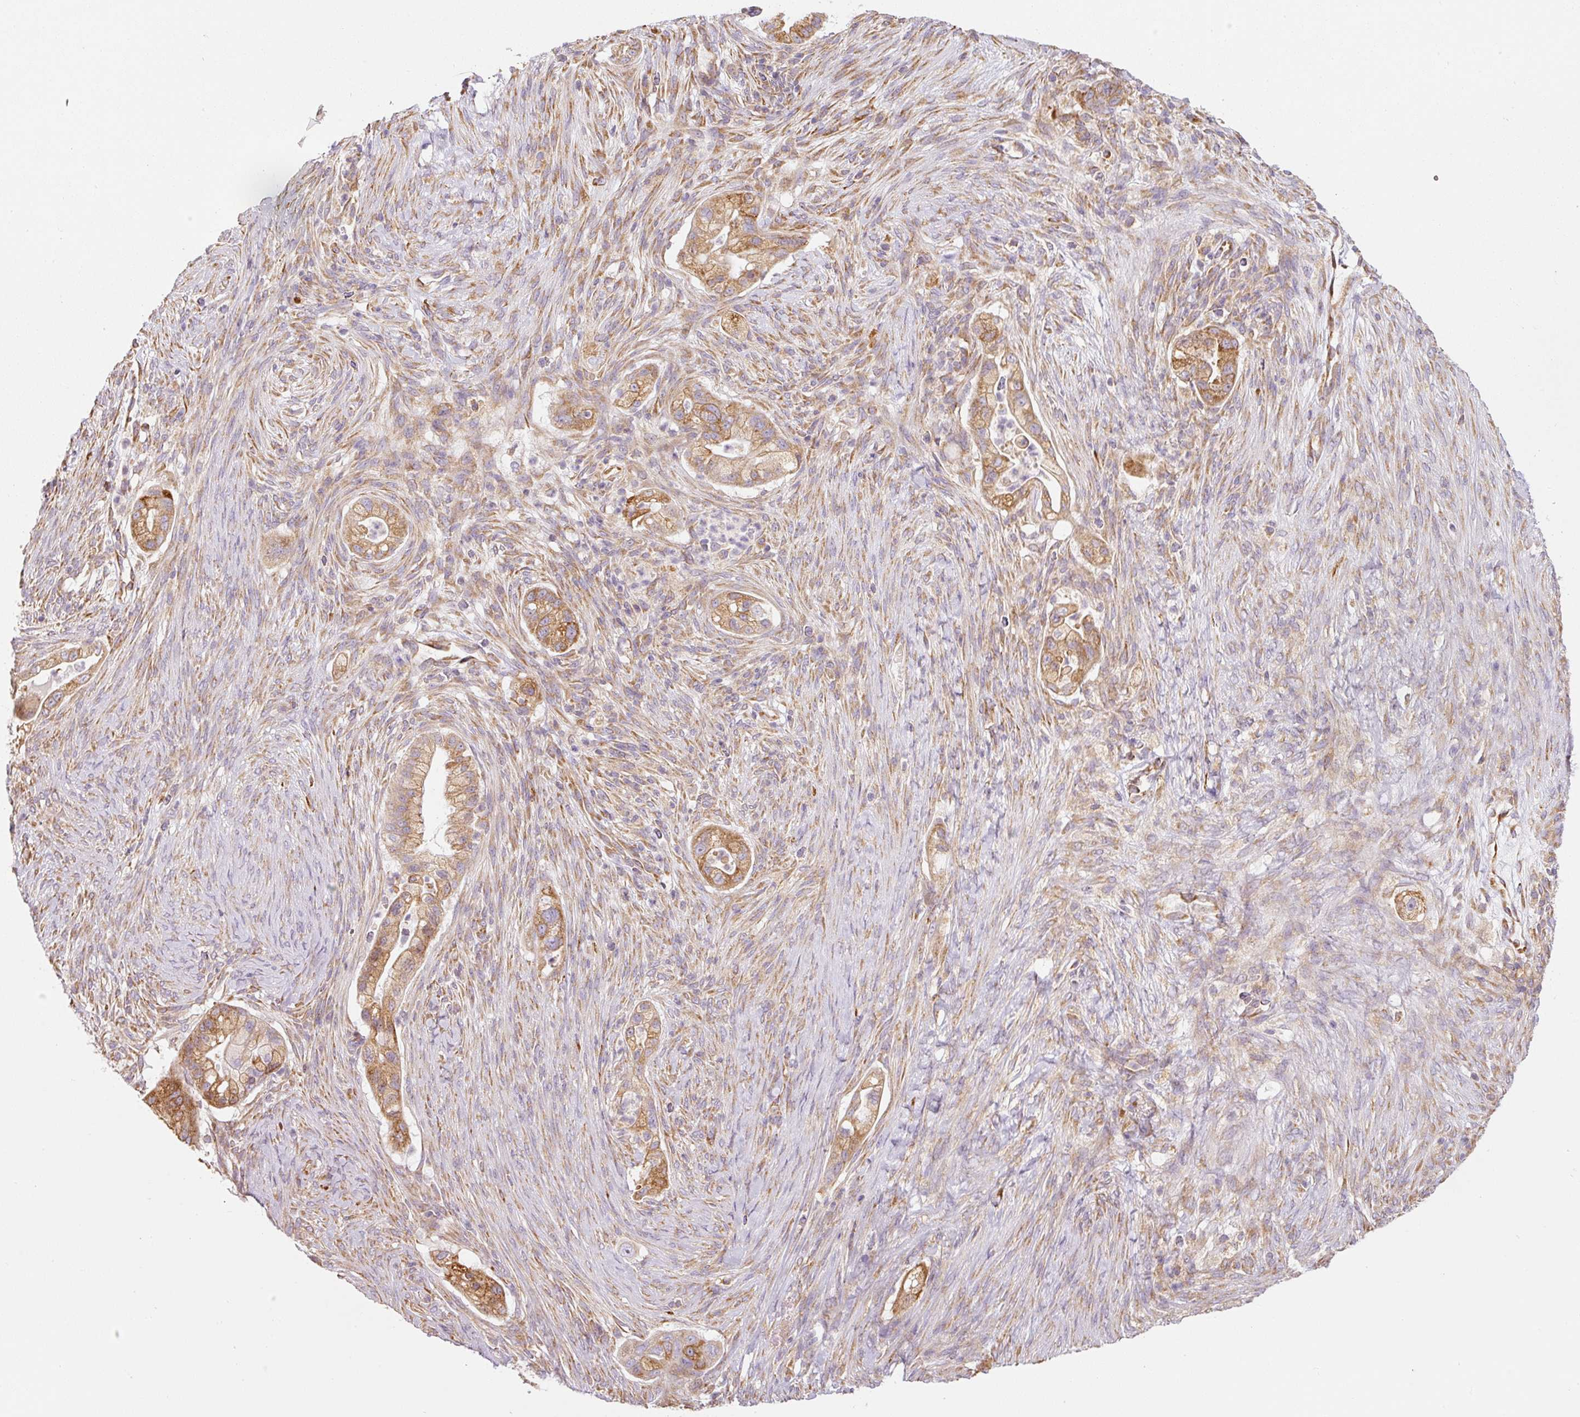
{"staining": {"intensity": "moderate", "quantity": ">75%", "location": "cytoplasmic/membranous"}, "tissue": "pancreatic cancer", "cell_type": "Tumor cells", "image_type": "cancer", "snomed": [{"axis": "morphology", "description": "Adenocarcinoma, NOS"}, {"axis": "topography", "description": "Pancreas"}], "caption": "High-magnification brightfield microscopy of pancreatic adenocarcinoma stained with DAB (3,3'-diaminobenzidine) (brown) and counterstained with hematoxylin (blue). tumor cells exhibit moderate cytoplasmic/membranous staining is present in about>75% of cells.", "gene": "MORN4", "patient": {"sex": "male", "age": 44}}